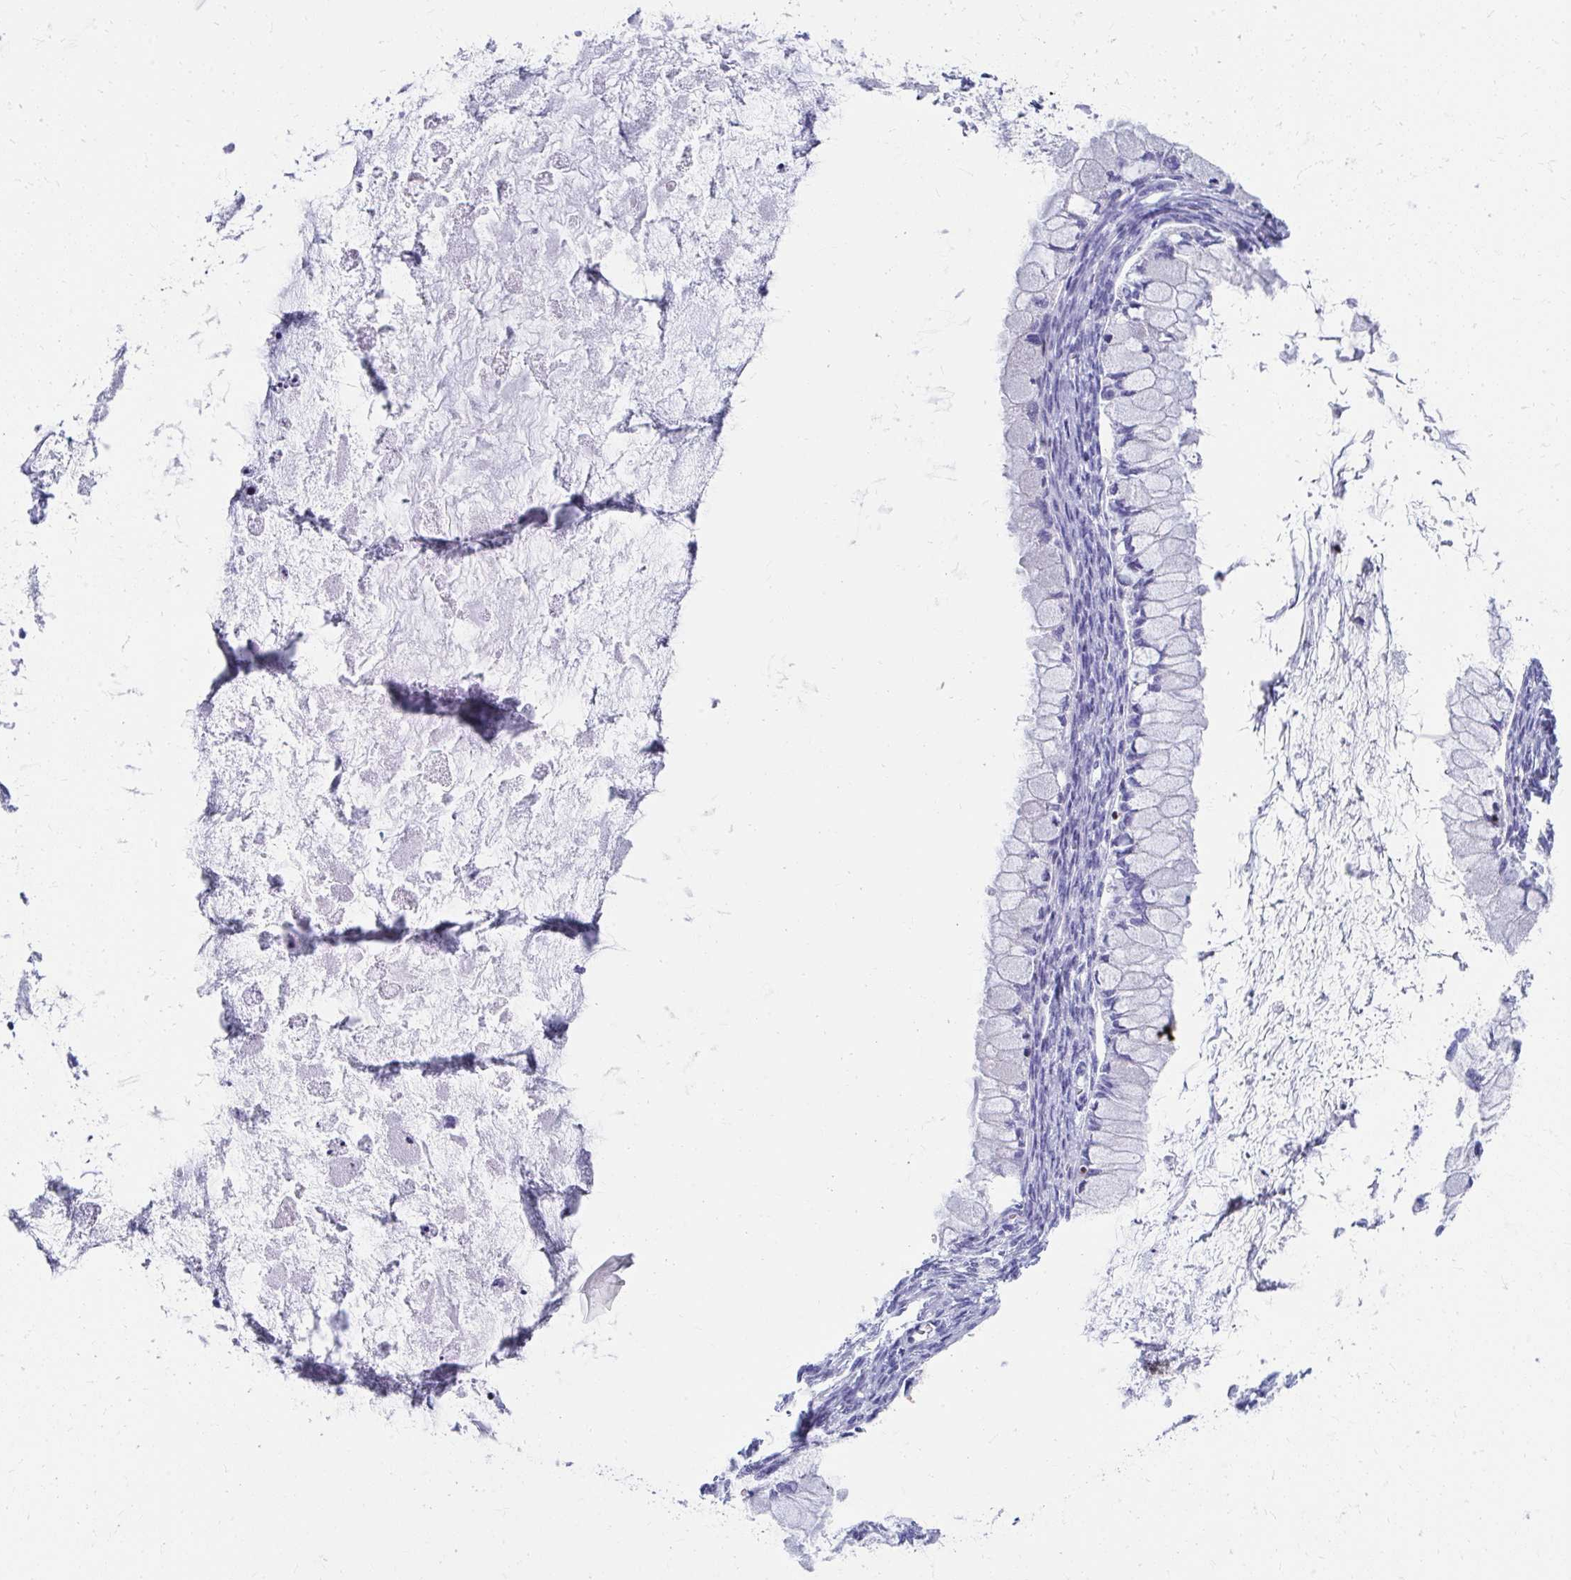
{"staining": {"intensity": "negative", "quantity": "none", "location": "none"}, "tissue": "ovarian cancer", "cell_type": "Tumor cells", "image_type": "cancer", "snomed": [{"axis": "morphology", "description": "Cystadenocarcinoma, mucinous, NOS"}, {"axis": "topography", "description": "Ovary"}], "caption": "Mucinous cystadenocarcinoma (ovarian) was stained to show a protein in brown. There is no significant expression in tumor cells.", "gene": "RUNX3", "patient": {"sex": "female", "age": 34}}